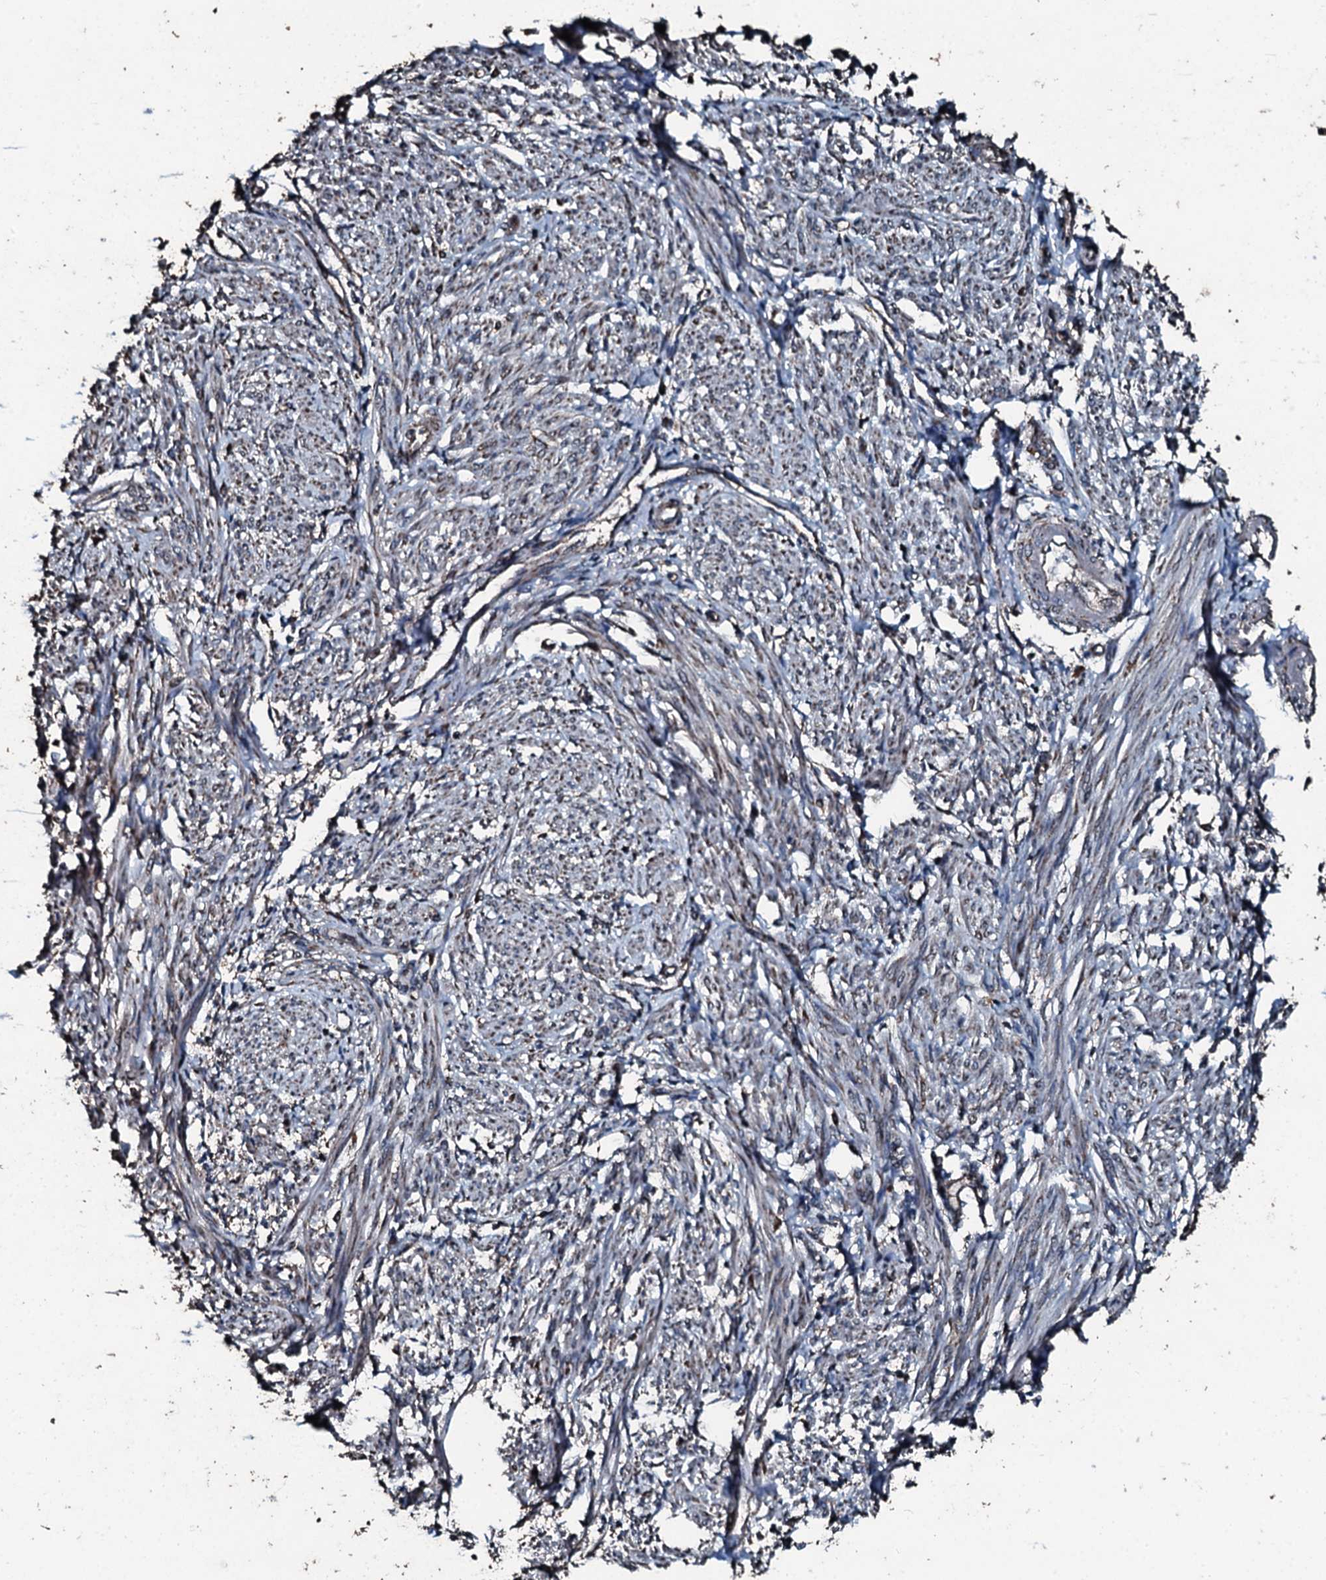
{"staining": {"intensity": "weak", "quantity": "25%-75%", "location": "cytoplasmic/membranous,nuclear"}, "tissue": "smooth muscle", "cell_type": "Smooth muscle cells", "image_type": "normal", "snomed": [{"axis": "morphology", "description": "Normal tissue, NOS"}, {"axis": "topography", "description": "Smooth muscle"}], "caption": "A brown stain shows weak cytoplasmic/membranous,nuclear expression of a protein in smooth muscle cells of unremarkable human smooth muscle.", "gene": "FAAP24", "patient": {"sex": "female", "age": 39}}